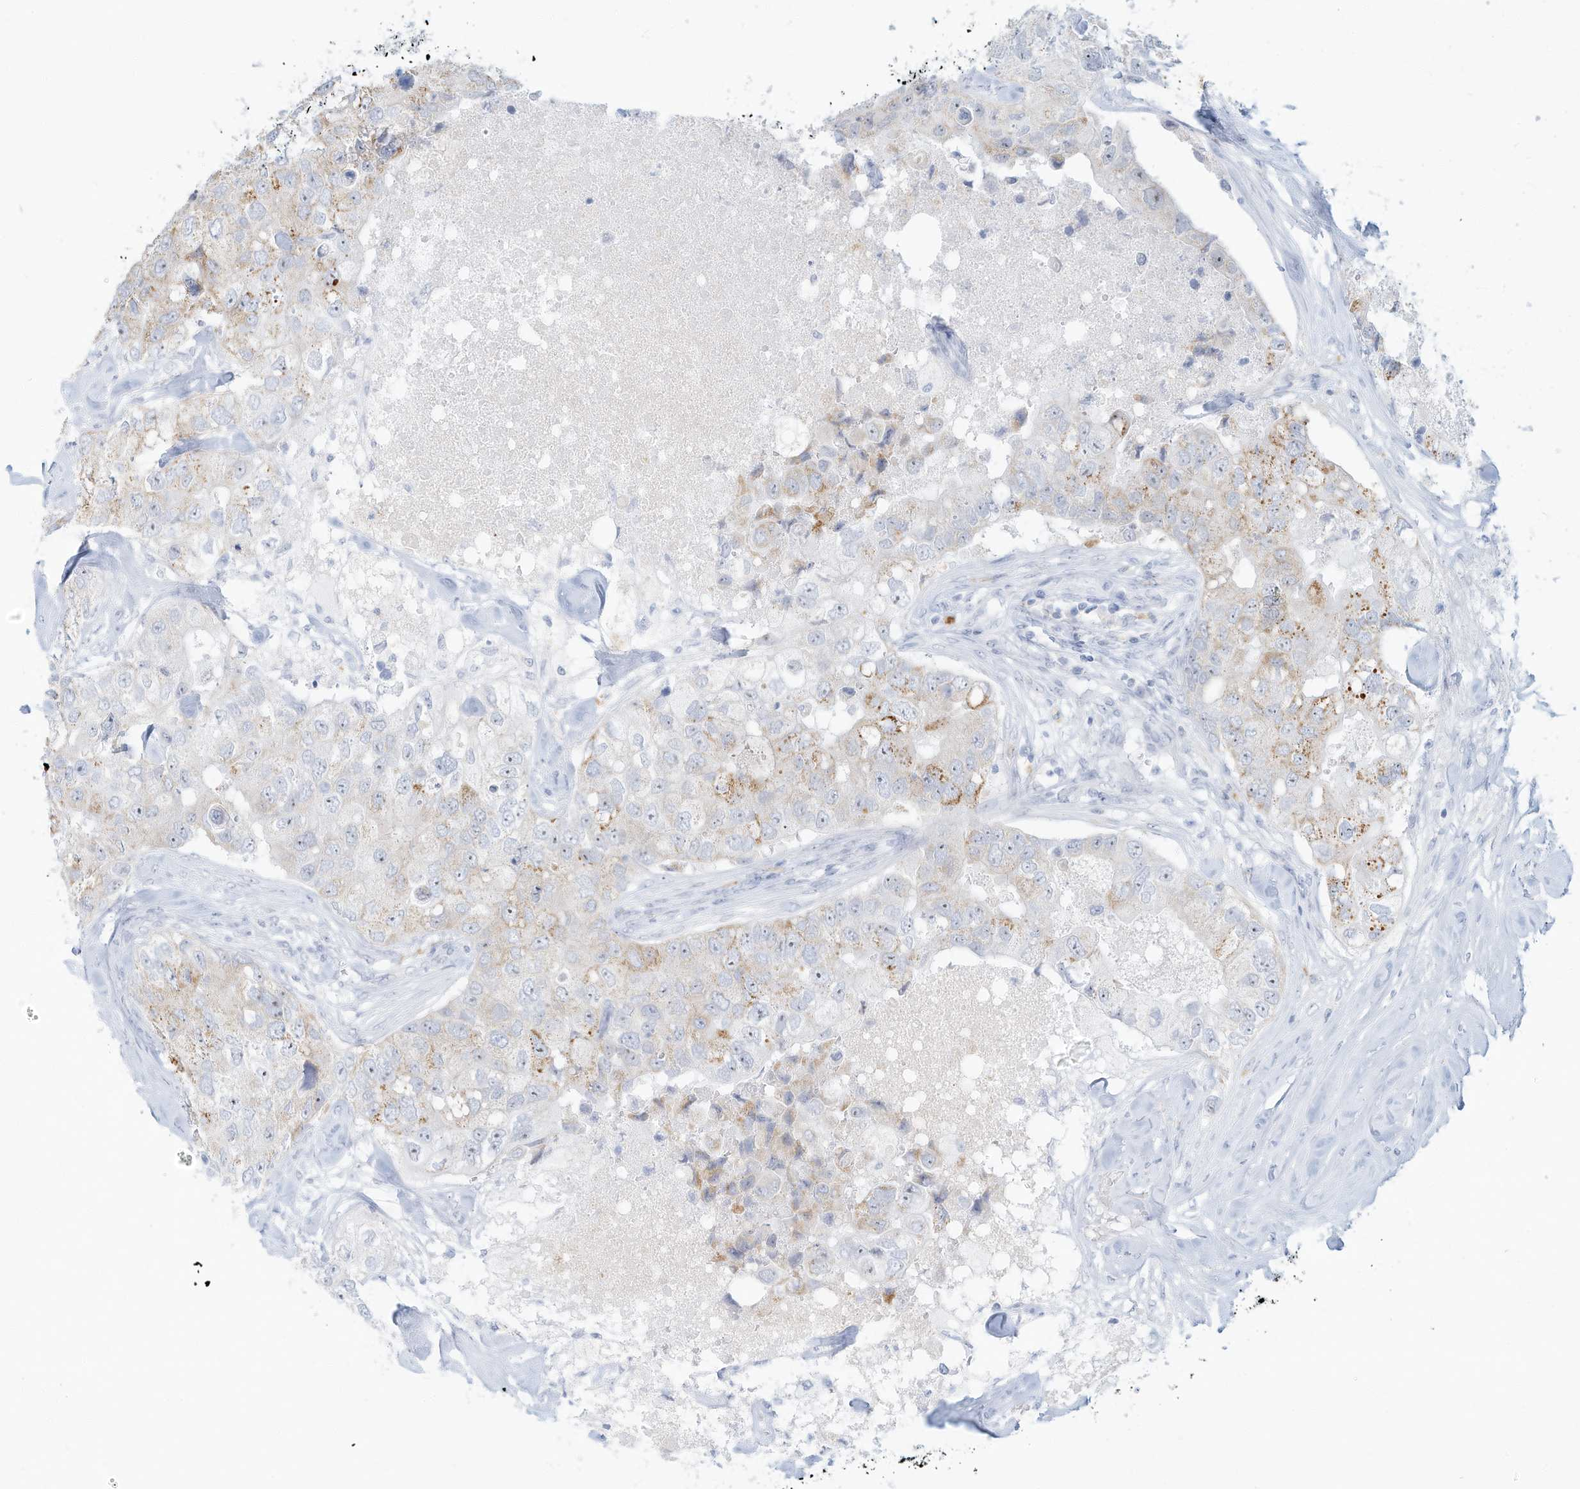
{"staining": {"intensity": "weak", "quantity": "<25%", "location": "cytoplasmic/membranous"}, "tissue": "breast cancer", "cell_type": "Tumor cells", "image_type": "cancer", "snomed": [{"axis": "morphology", "description": "Duct carcinoma"}, {"axis": "topography", "description": "Breast"}], "caption": "A high-resolution histopathology image shows IHC staining of infiltrating ductal carcinoma (breast), which demonstrates no significant expression in tumor cells.", "gene": "PAK6", "patient": {"sex": "female", "age": 62}}